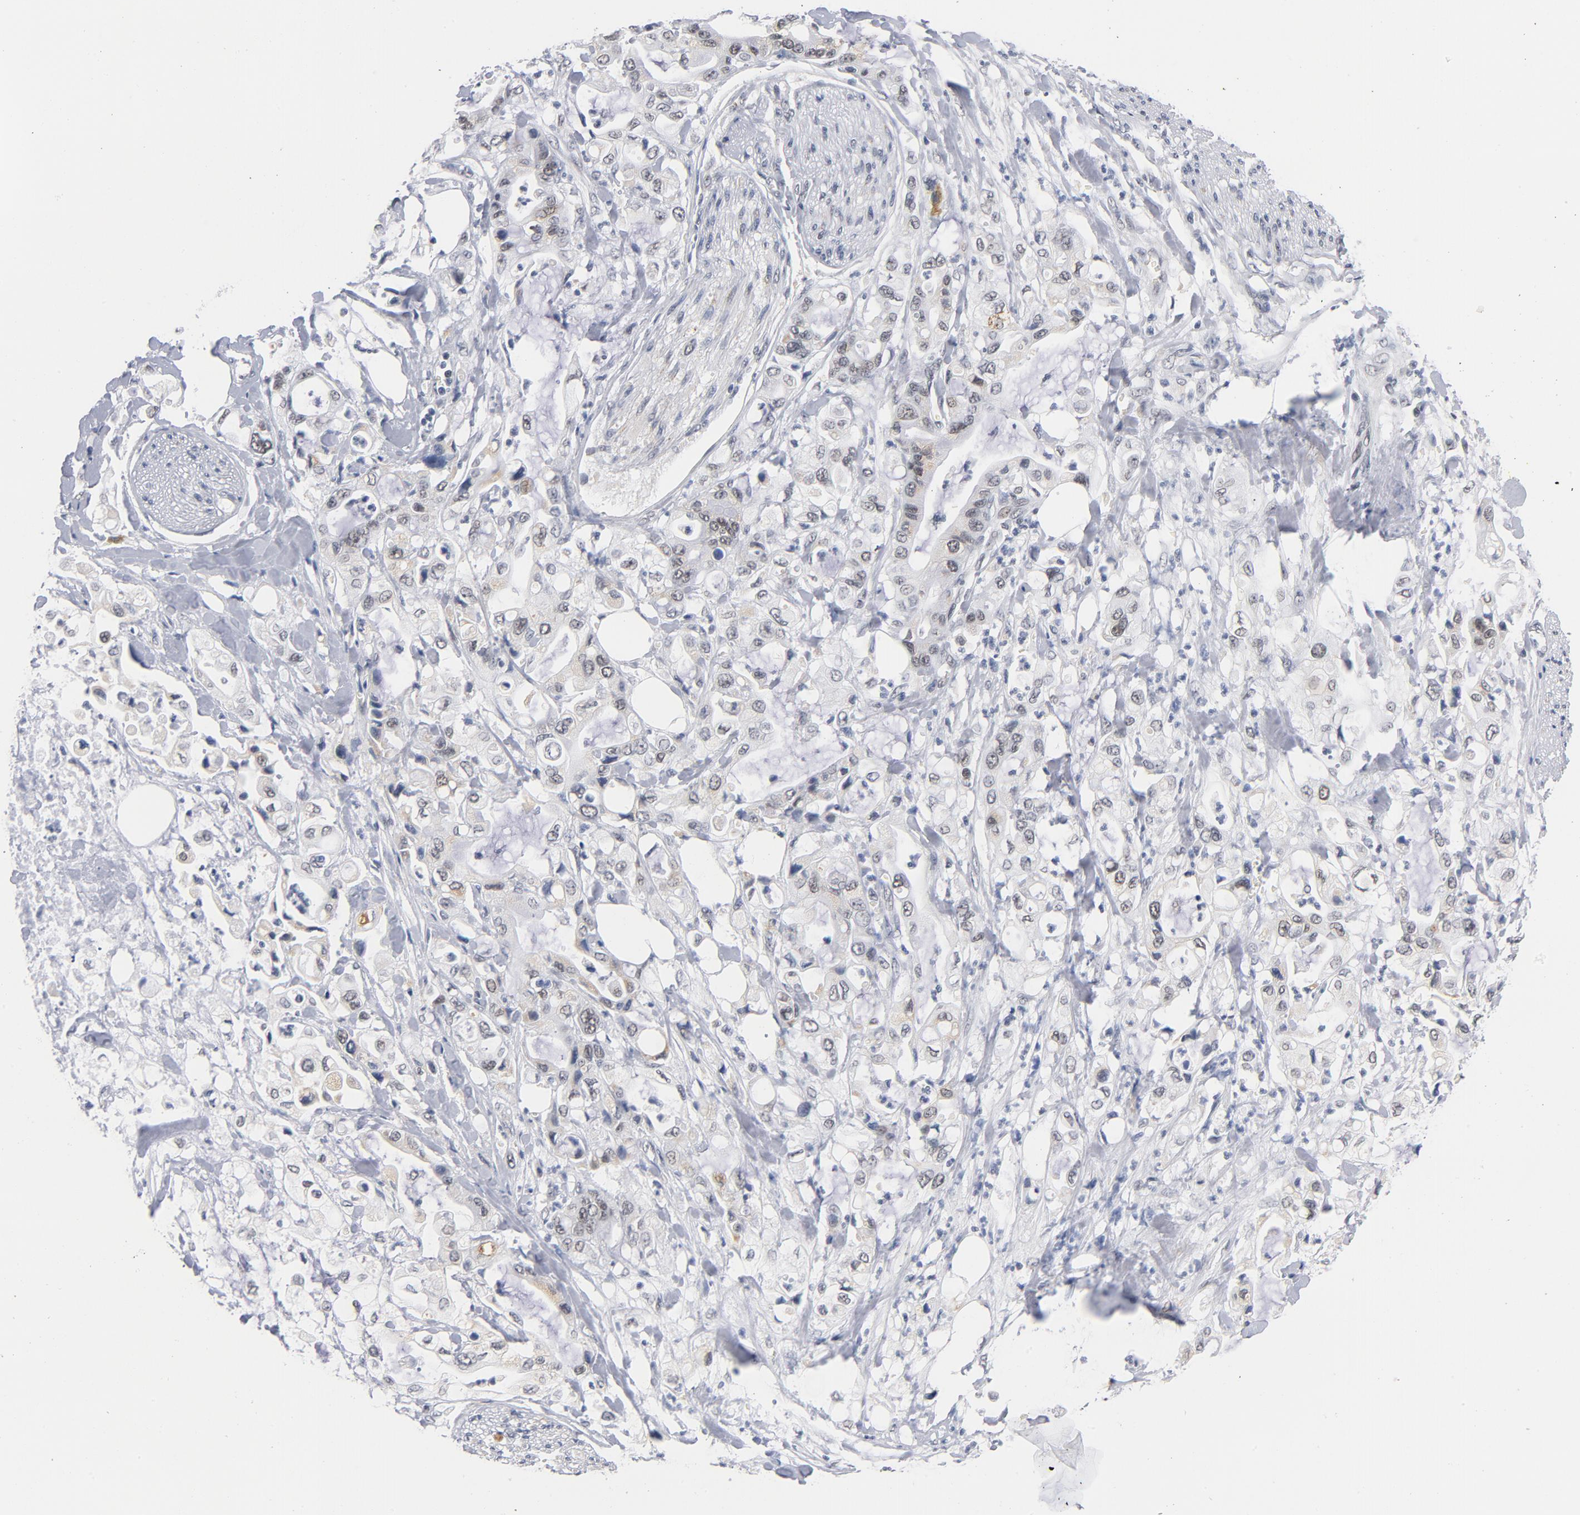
{"staining": {"intensity": "weak", "quantity": "25%-75%", "location": "cytoplasmic/membranous,nuclear"}, "tissue": "pancreatic cancer", "cell_type": "Tumor cells", "image_type": "cancer", "snomed": [{"axis": "morphology", "description": "Adenocarcinoma, NOS"}, {"axis": "topography", "description": "Pancreas"}], "caption": "Protein staining demonstrates weak cytoplasmic/membranous and nuclear positivity in approximately 25%-75% of tumor cells in pancreatic adenocarcinoma.", "gene": "BAP1", "patient": {"sex": "male", "age": 70}}